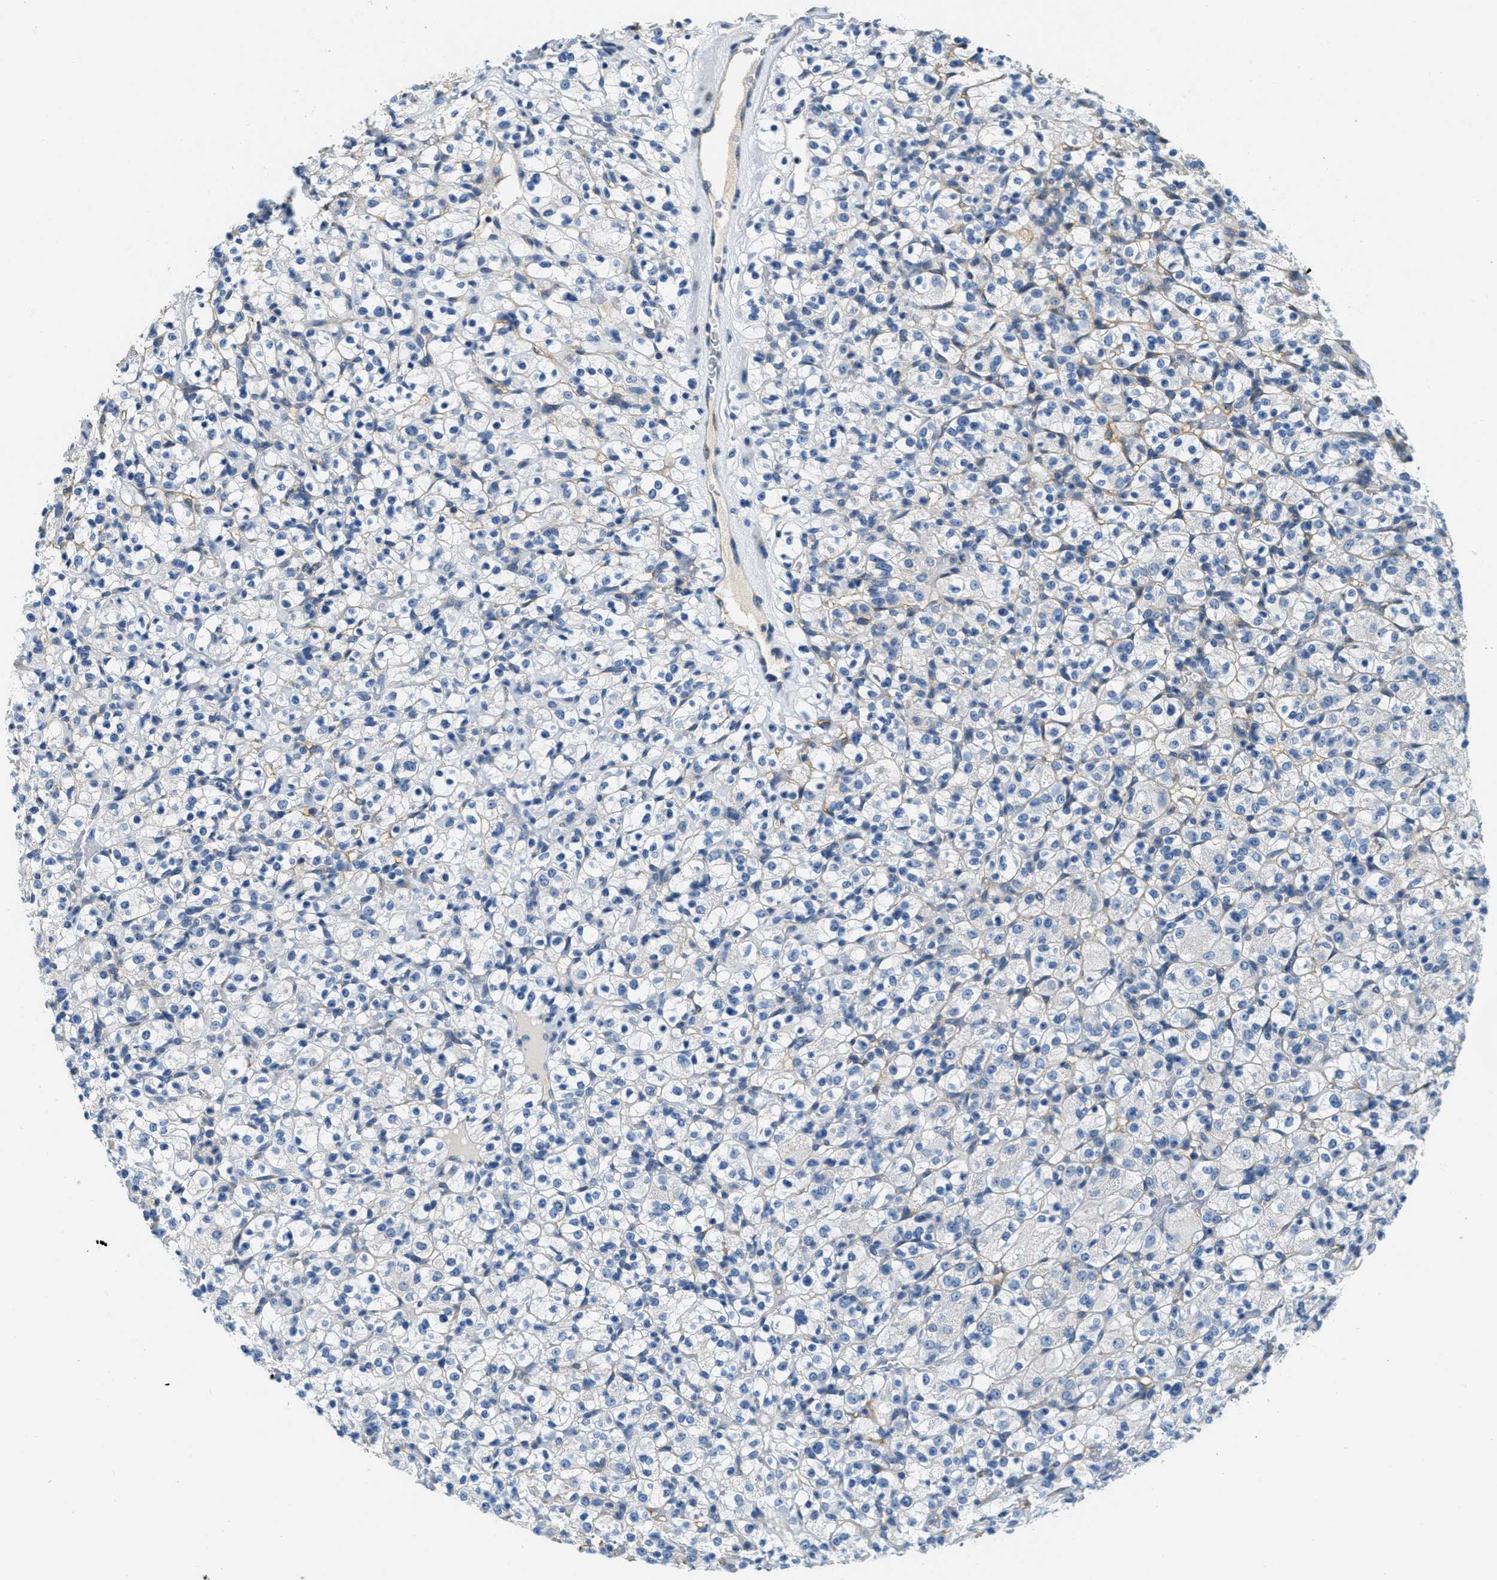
{"staining": {"intensity": "weak", "quantity": "<25%", "location": "cytoplasmic/membranous"}, "tissue": "renal cancer", "cell_type": "Tumor cells", "image_type": "cancer", "snomed": [{"axis": "morphology", "description": "Normal tissue, NOS"}, {"axis": "morphology", "description": "Adenocarcinoma, NOS"}, {"axis": "topography", "description": "Kidney"}], "caption": "A histopathology image of renal cancer (adenocarcinoma) stained for a protein demonstrates no brown staining in tumor cells.", "gene": "CA4", "patient": {"sex": "female", "age": 72}}